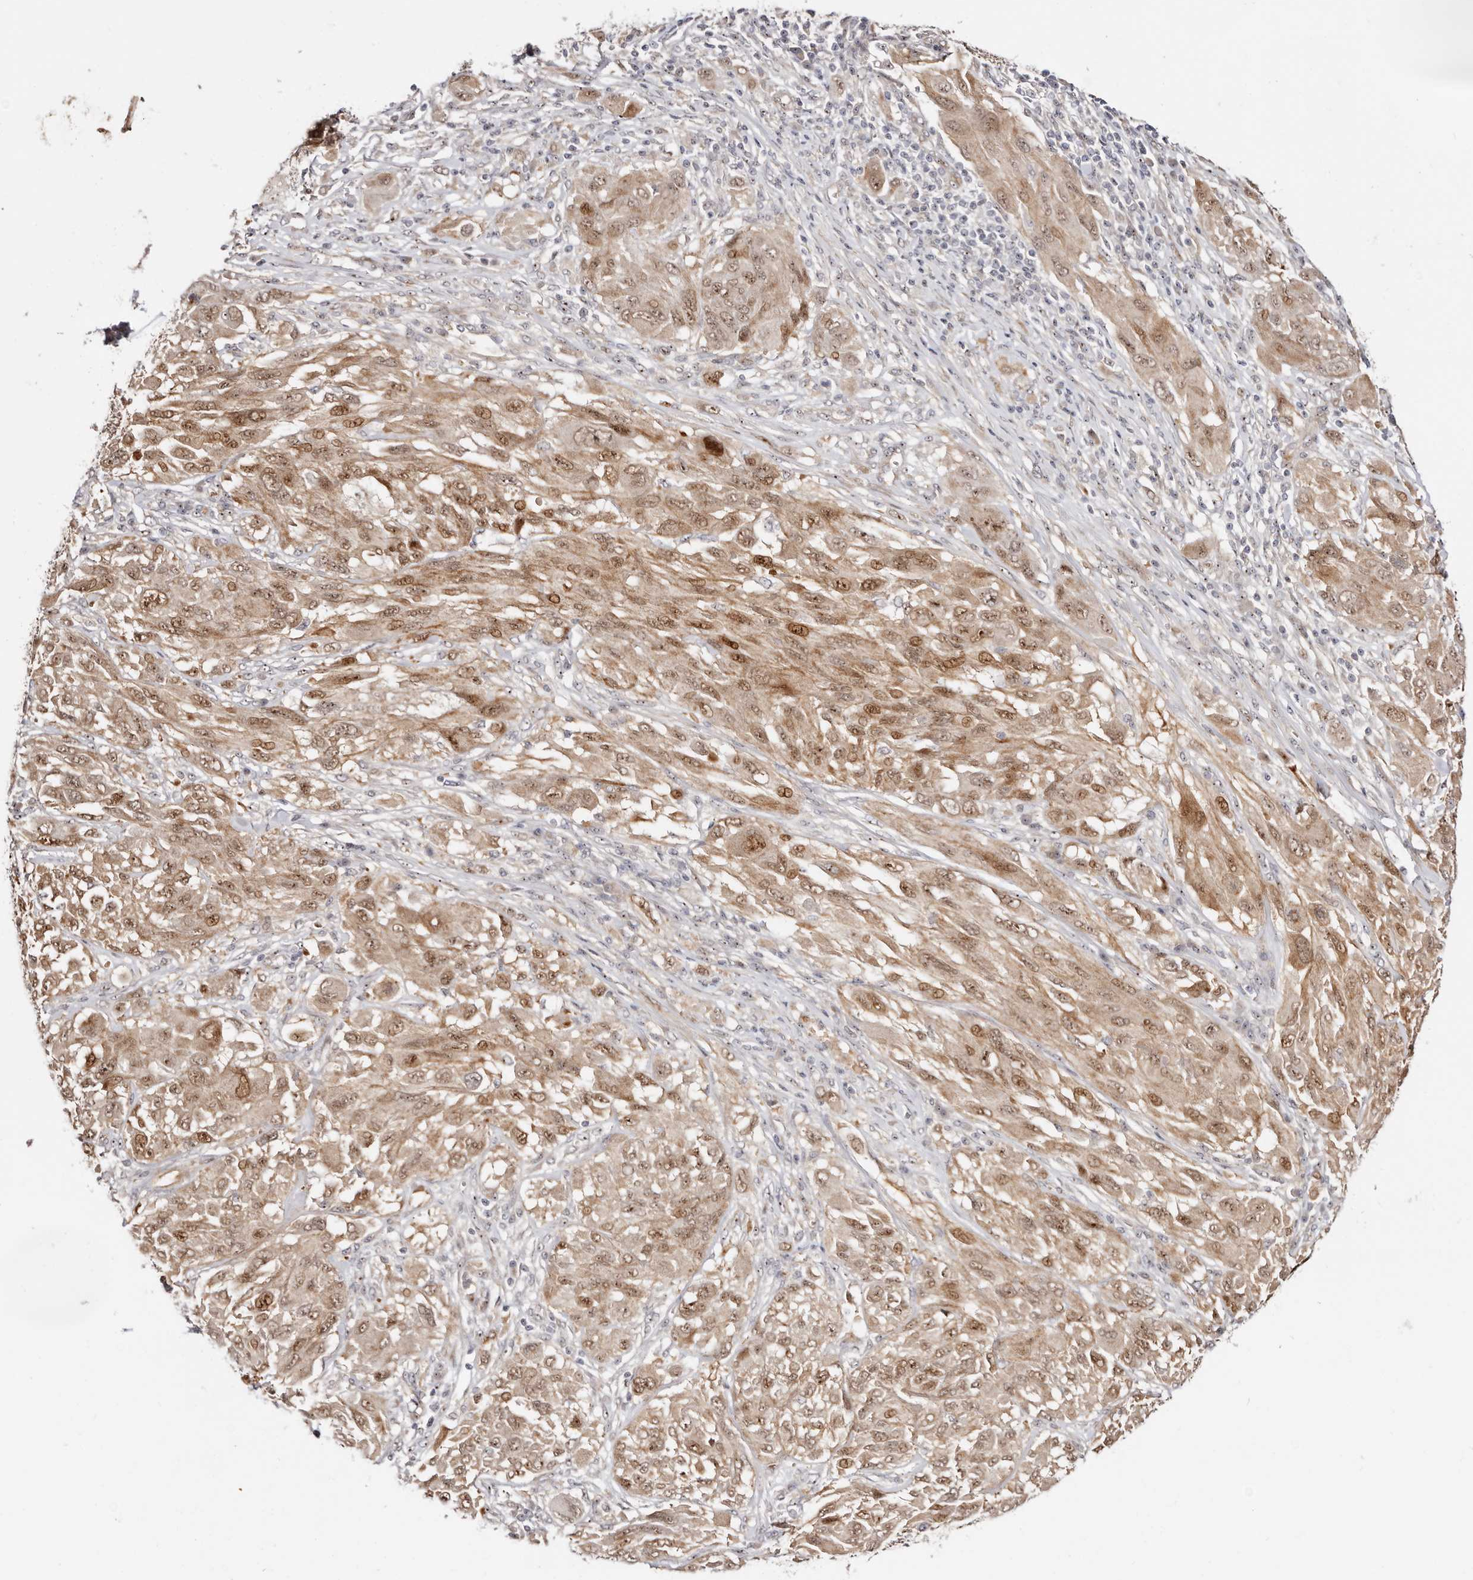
{"staining": {"intensity": "moderate", "quantity": ">75%", "location": "cytoplasmic/membranous,nuclear"}, "tissue": "melanoma", "cell_type": "Tumor cells", "image_type": "cancer", "snomed": [{"axis": "morphology", "description": "Malignant melanoma, NOS"}, {"axis": "topography", "description": "Skin"}], "caption": "A medium amount of moderate cytoplasmic/membranous and nuclear expression is appreciated in about >75% of tumor cells in melanoma tissue. Immunohistochemistry (ihc) stains the protein in brown and the nuclei are stained blue.", "gene": "ODF2L", "patient": {"sex": "female", "age": 91}}